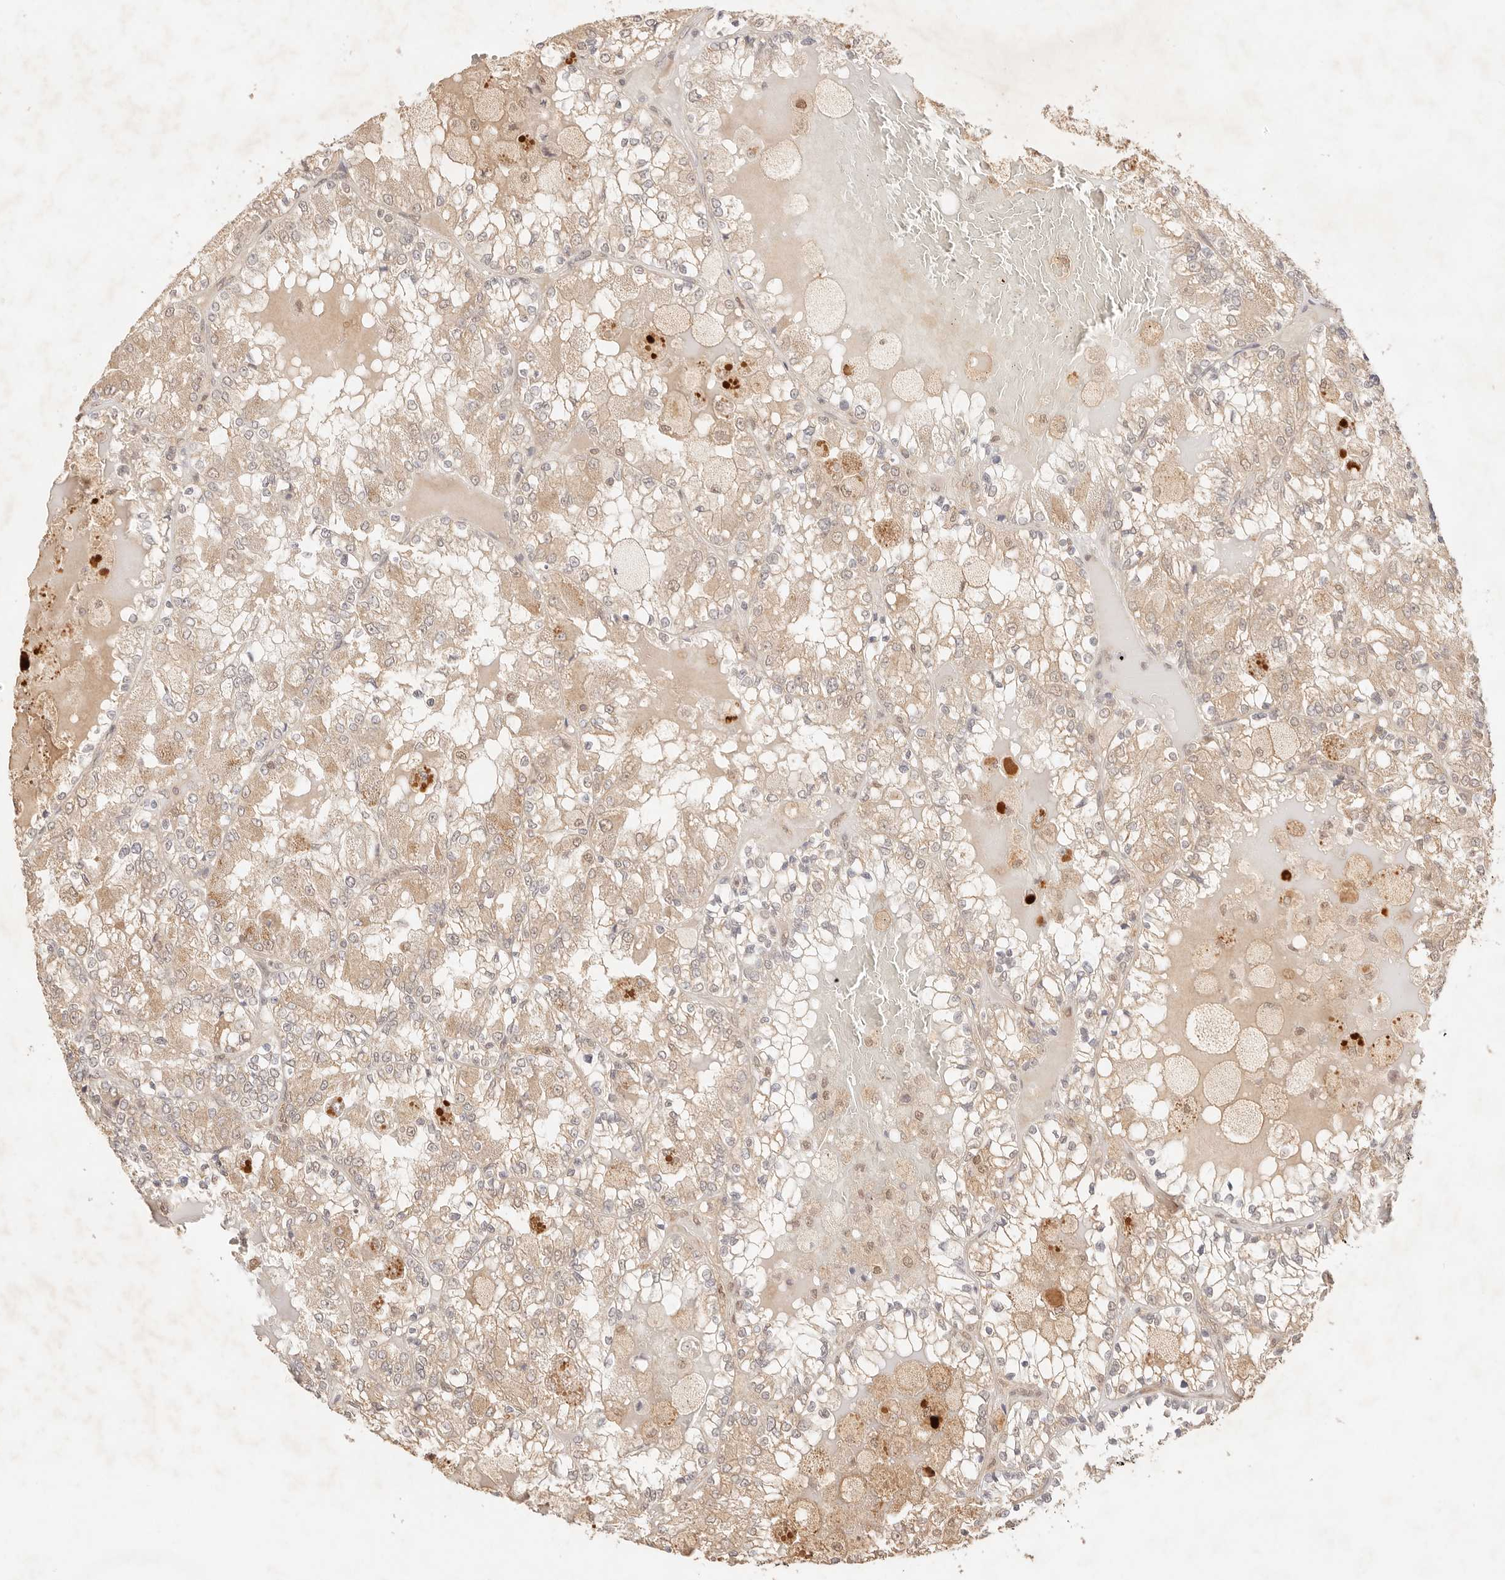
{"staining": {"intensity": "weak", "quantity": ">75%", "location": "cytoplasmic/membranous"}, "tissue": "renal cancer", "cell_type": "Tumor cells", "image_type": "cancer", "snomed": [{"axis": "morphology", "description": "Adenocarcinoma, NOS"}, {"axis": "topography", "description": "Kidney"}], "caption": "High-power microscopy captured an immunohistochemistry (IHC) image of renal cancer, revealing weak cytoplasmic/membranous staining in approximately >75% of tumor cells.", "gene": "TRIM11", "patient": {"sex": "female", "age": 56}}